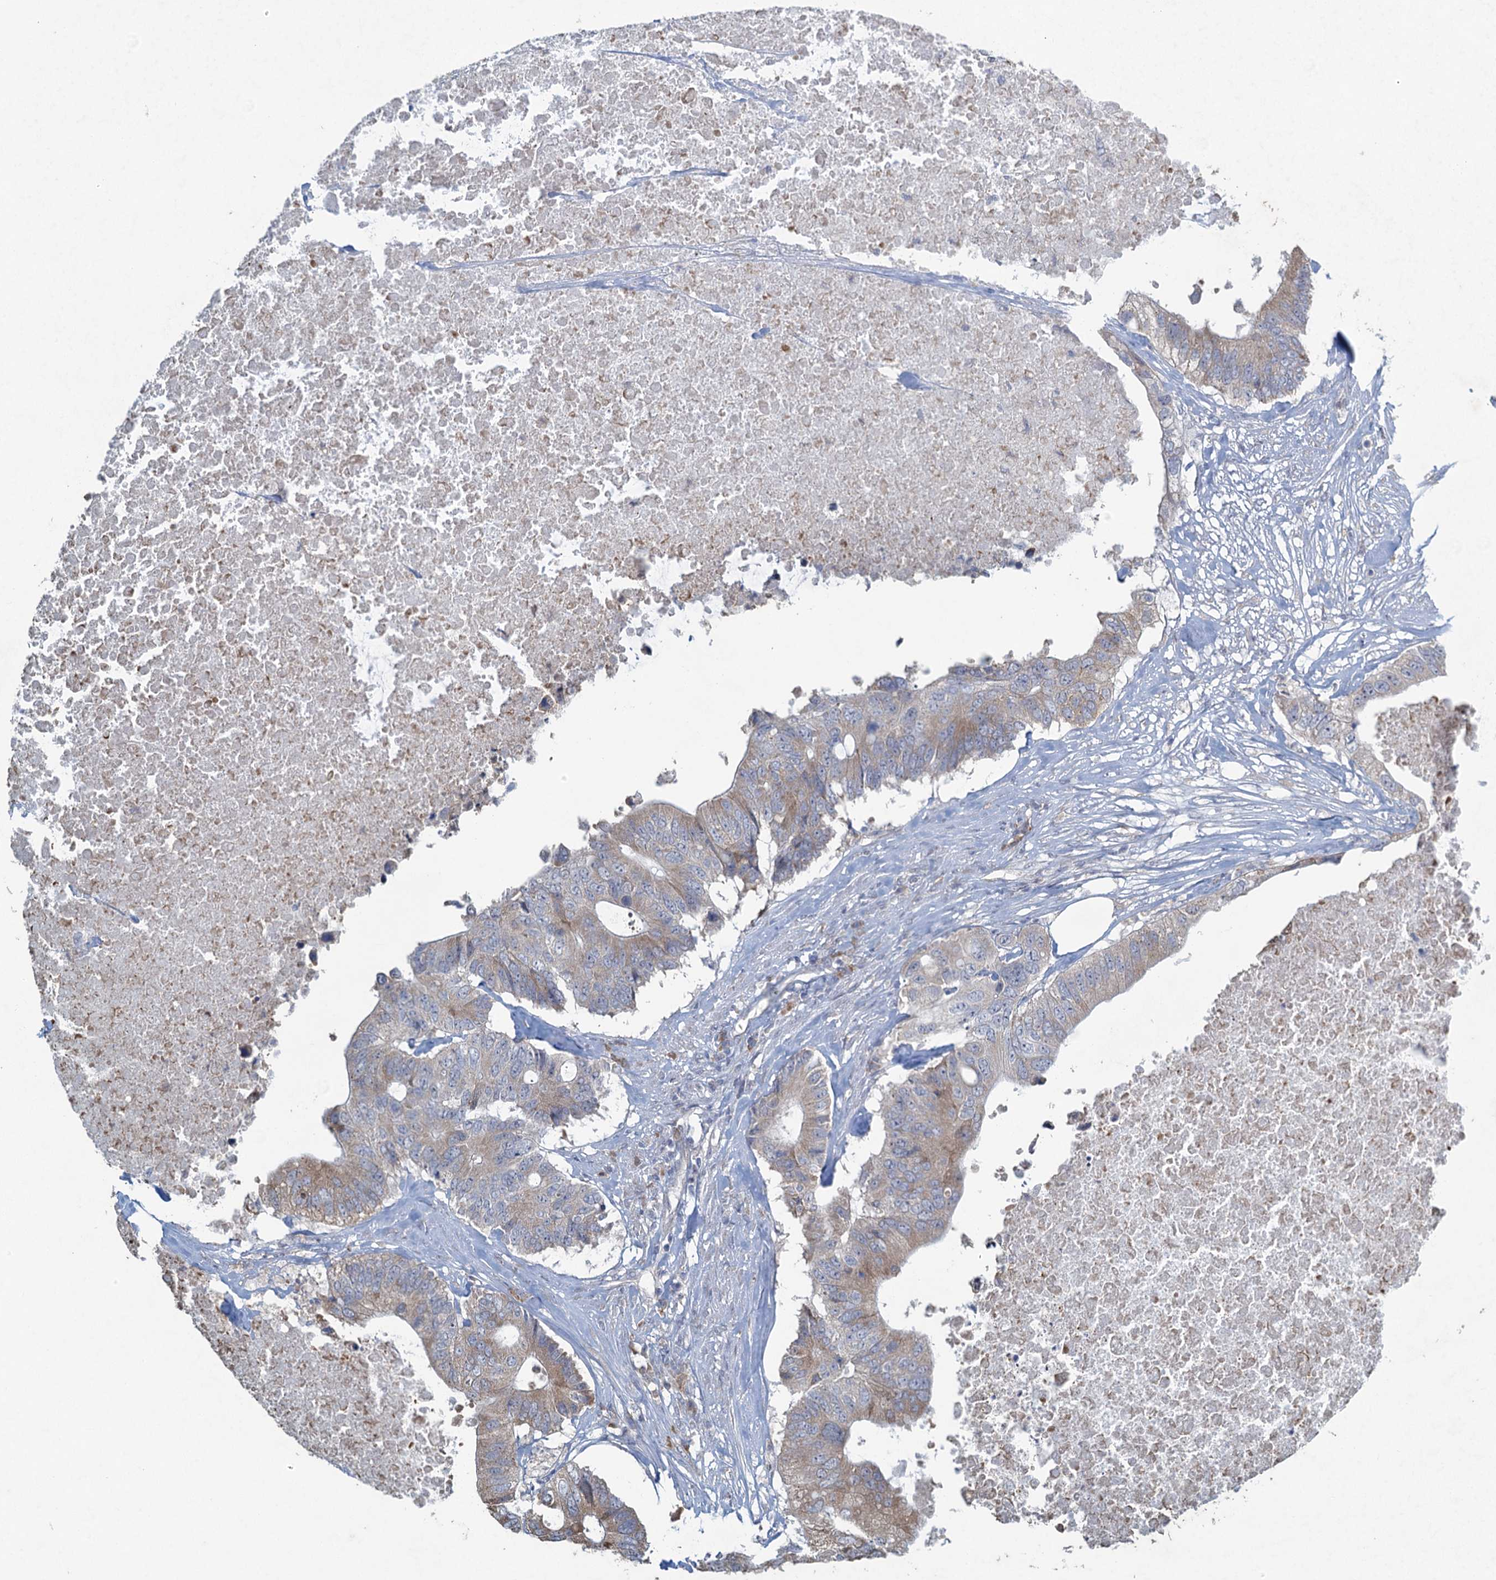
{"staining": {"intensity": "weak", "quantity": ">75%", "location": "cytoplasmic/membranous"}, "tissue": "colorectal cancer", "cell_type": "Tumor cells", "image_type": "cancer", "snomed": [{"axis": "morphology", "description": "Adenocarcinoma, NOS"}, {"axis": "topography", "description": "Colon"}], "caption": "Immunohistochemistry histopathology image of neoplastic tissue: human colorectal adenocarcinoma stained using immunohistochemistry (IHC) reveals low levels of weak protein expression localized specifically in the cytoplasmic/membranous of tumor cells, appearing as a cytoplasmic/membranous brown color.", "gene": "TEX35", "patient": {"sex": "male", "age": 71}}